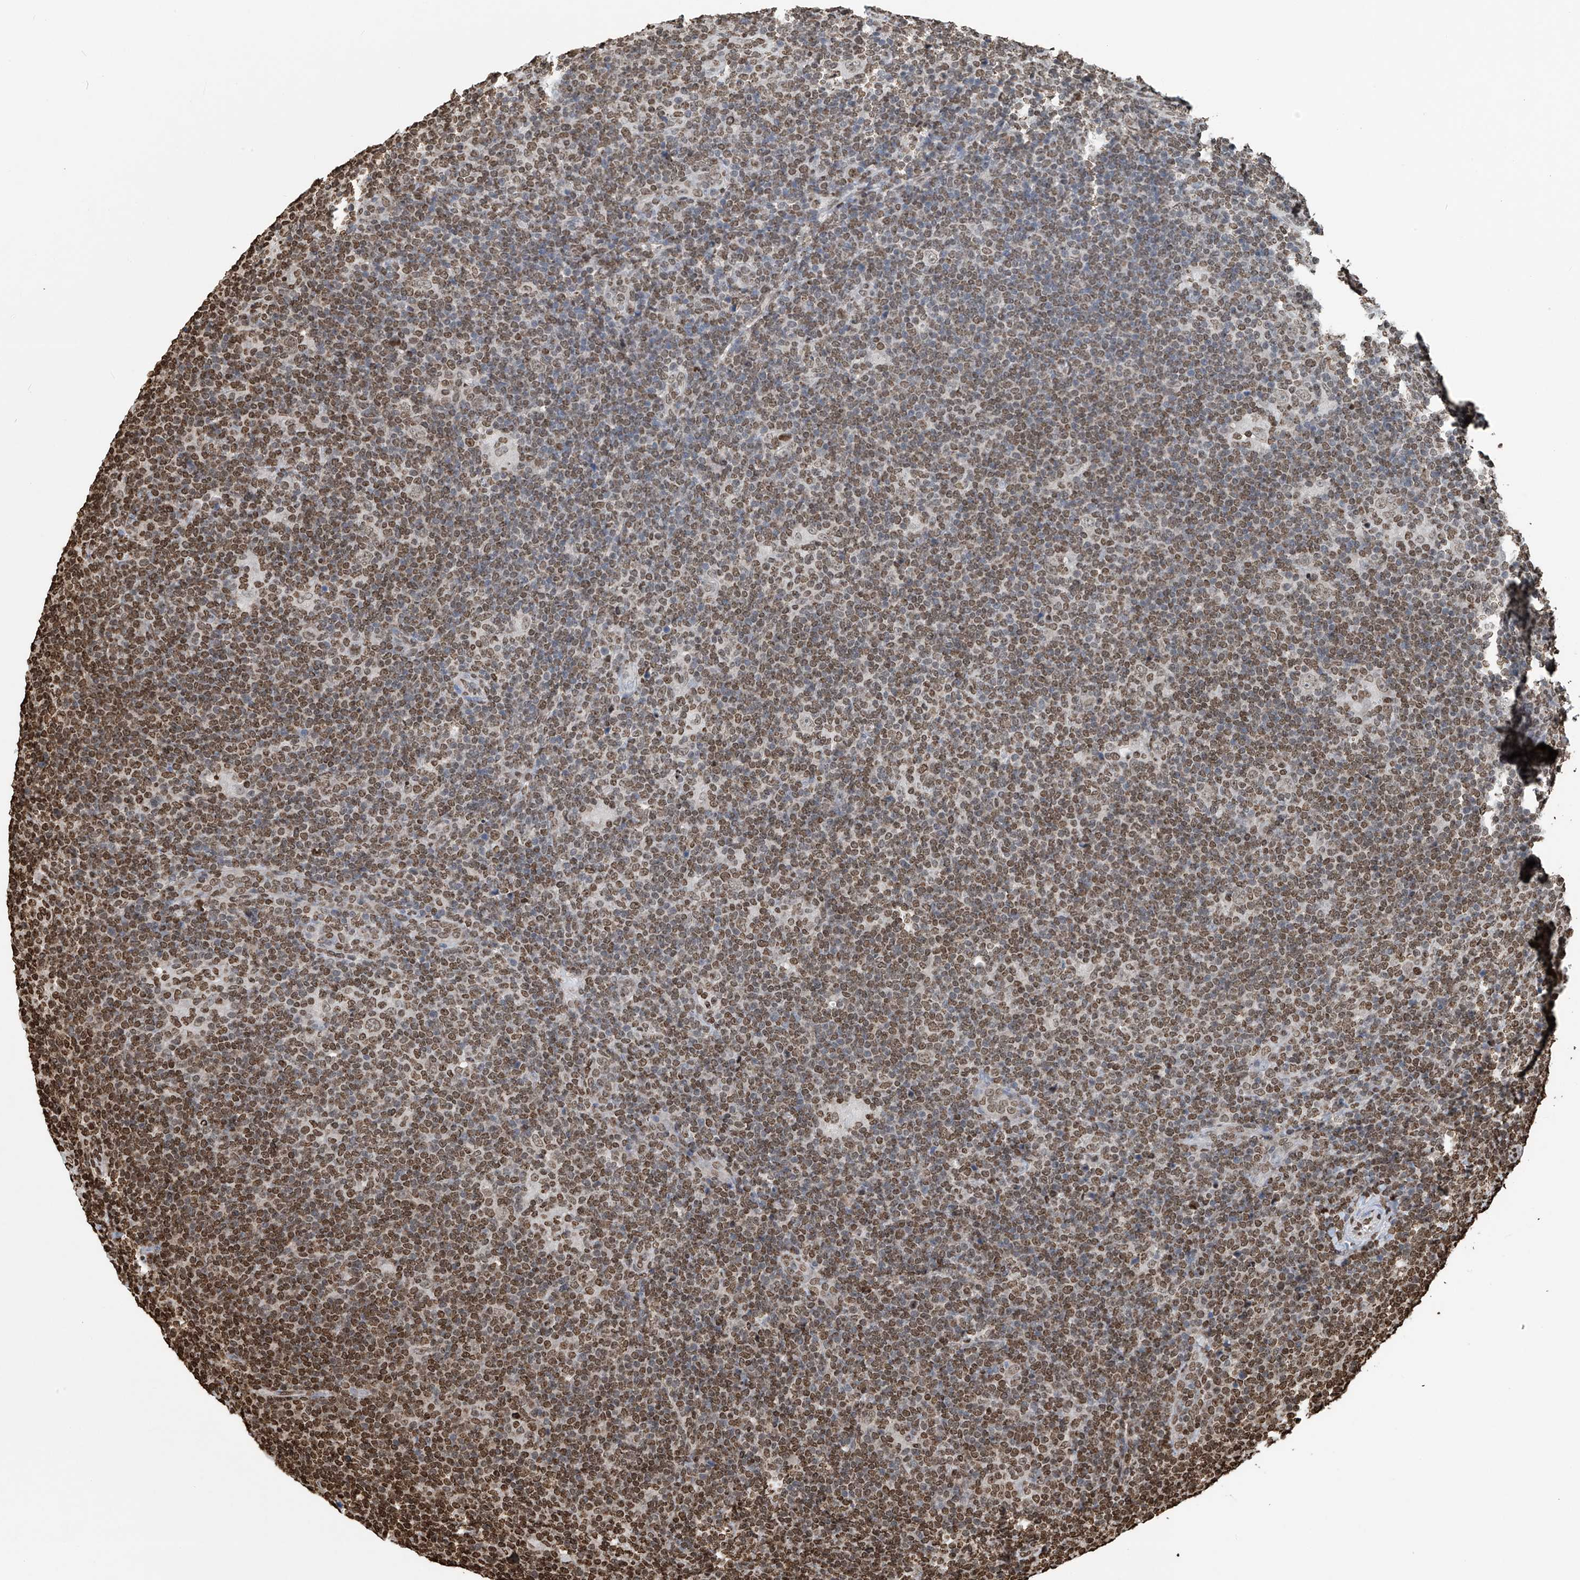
{"staining": {"intensity": "weak", "quantity": "25%-75%", "location": "nuclear"}, "tissue": "lymphoma", "cell_type": "Tumor cells", "image_type": "cancer", "snomed": [{"axis": "morphology", "description": "Hodgkin's disease, NOS"}, {"axis": "topography", "description": "Lymph node"}], "caption": "The image shows immunohistochemical staining of lymphoma. There is weak nuclear staining is seen in about 25%-75% of tumor cells. (Stains: DAB (3,3'-diaminobenzidine) in brown, nuclei in blue, Microscopy: brightfield microscopy at high magnification).", "gene": "DPPA2", "patient": {"sex": "female", "age": 57}}